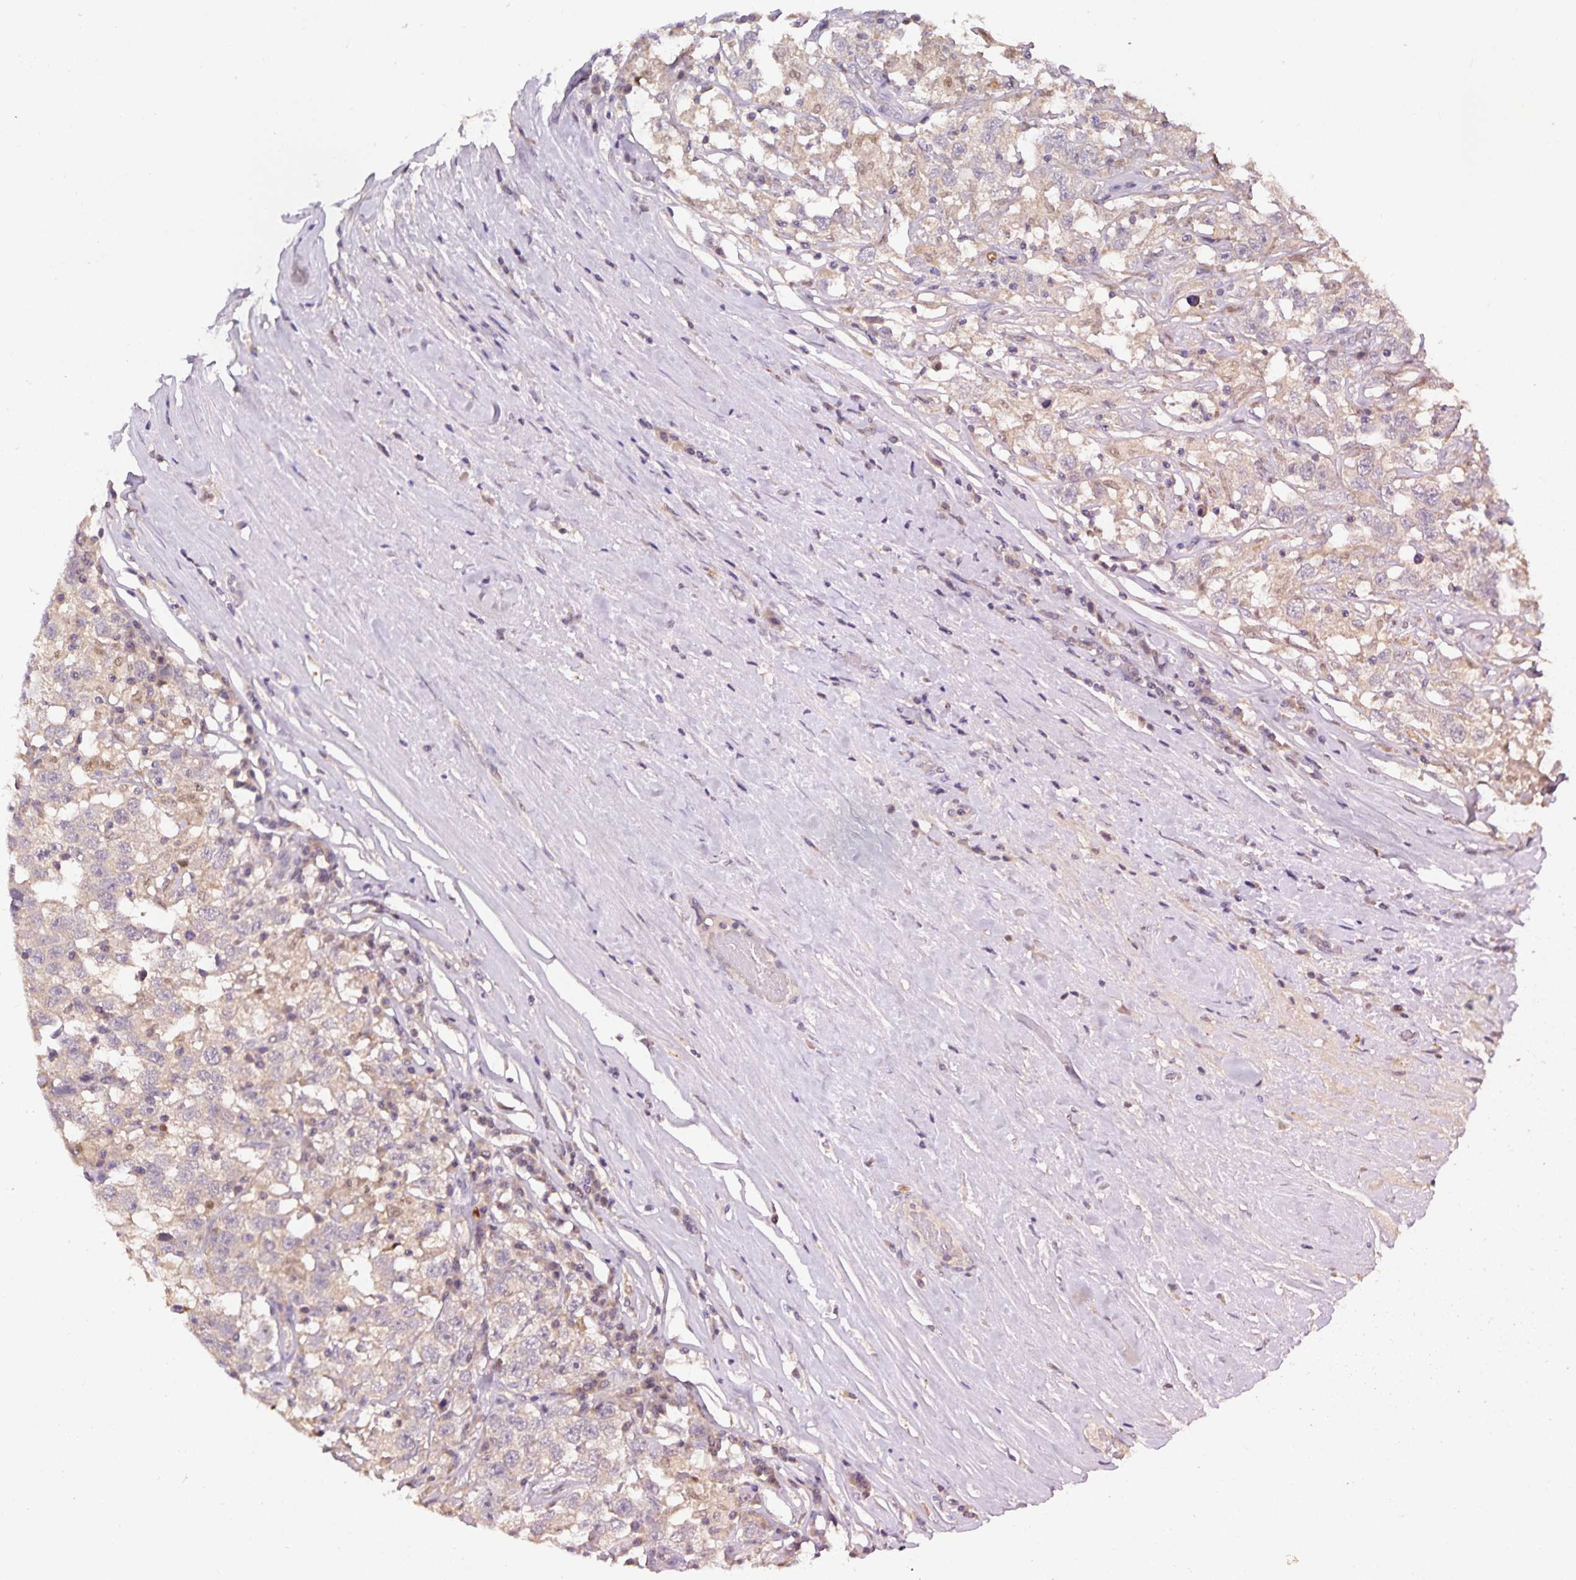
{"staining": {"intensity": "negative", "quantity": "none", "location": "none"}, "tissue": "testis cancer", "cell_type": "Tumor cells", "image_type": "cancer", "snomed": [{"axis": "morphology", "description": "Seminoma, NOS"}, {"axis": "topography", "description": "Testis"}], "caption": "IHC of testis seminoma displays no staining in tumor cells.", "gene": "HEPN1", "patient": {"sex": "male", "age": 41}}